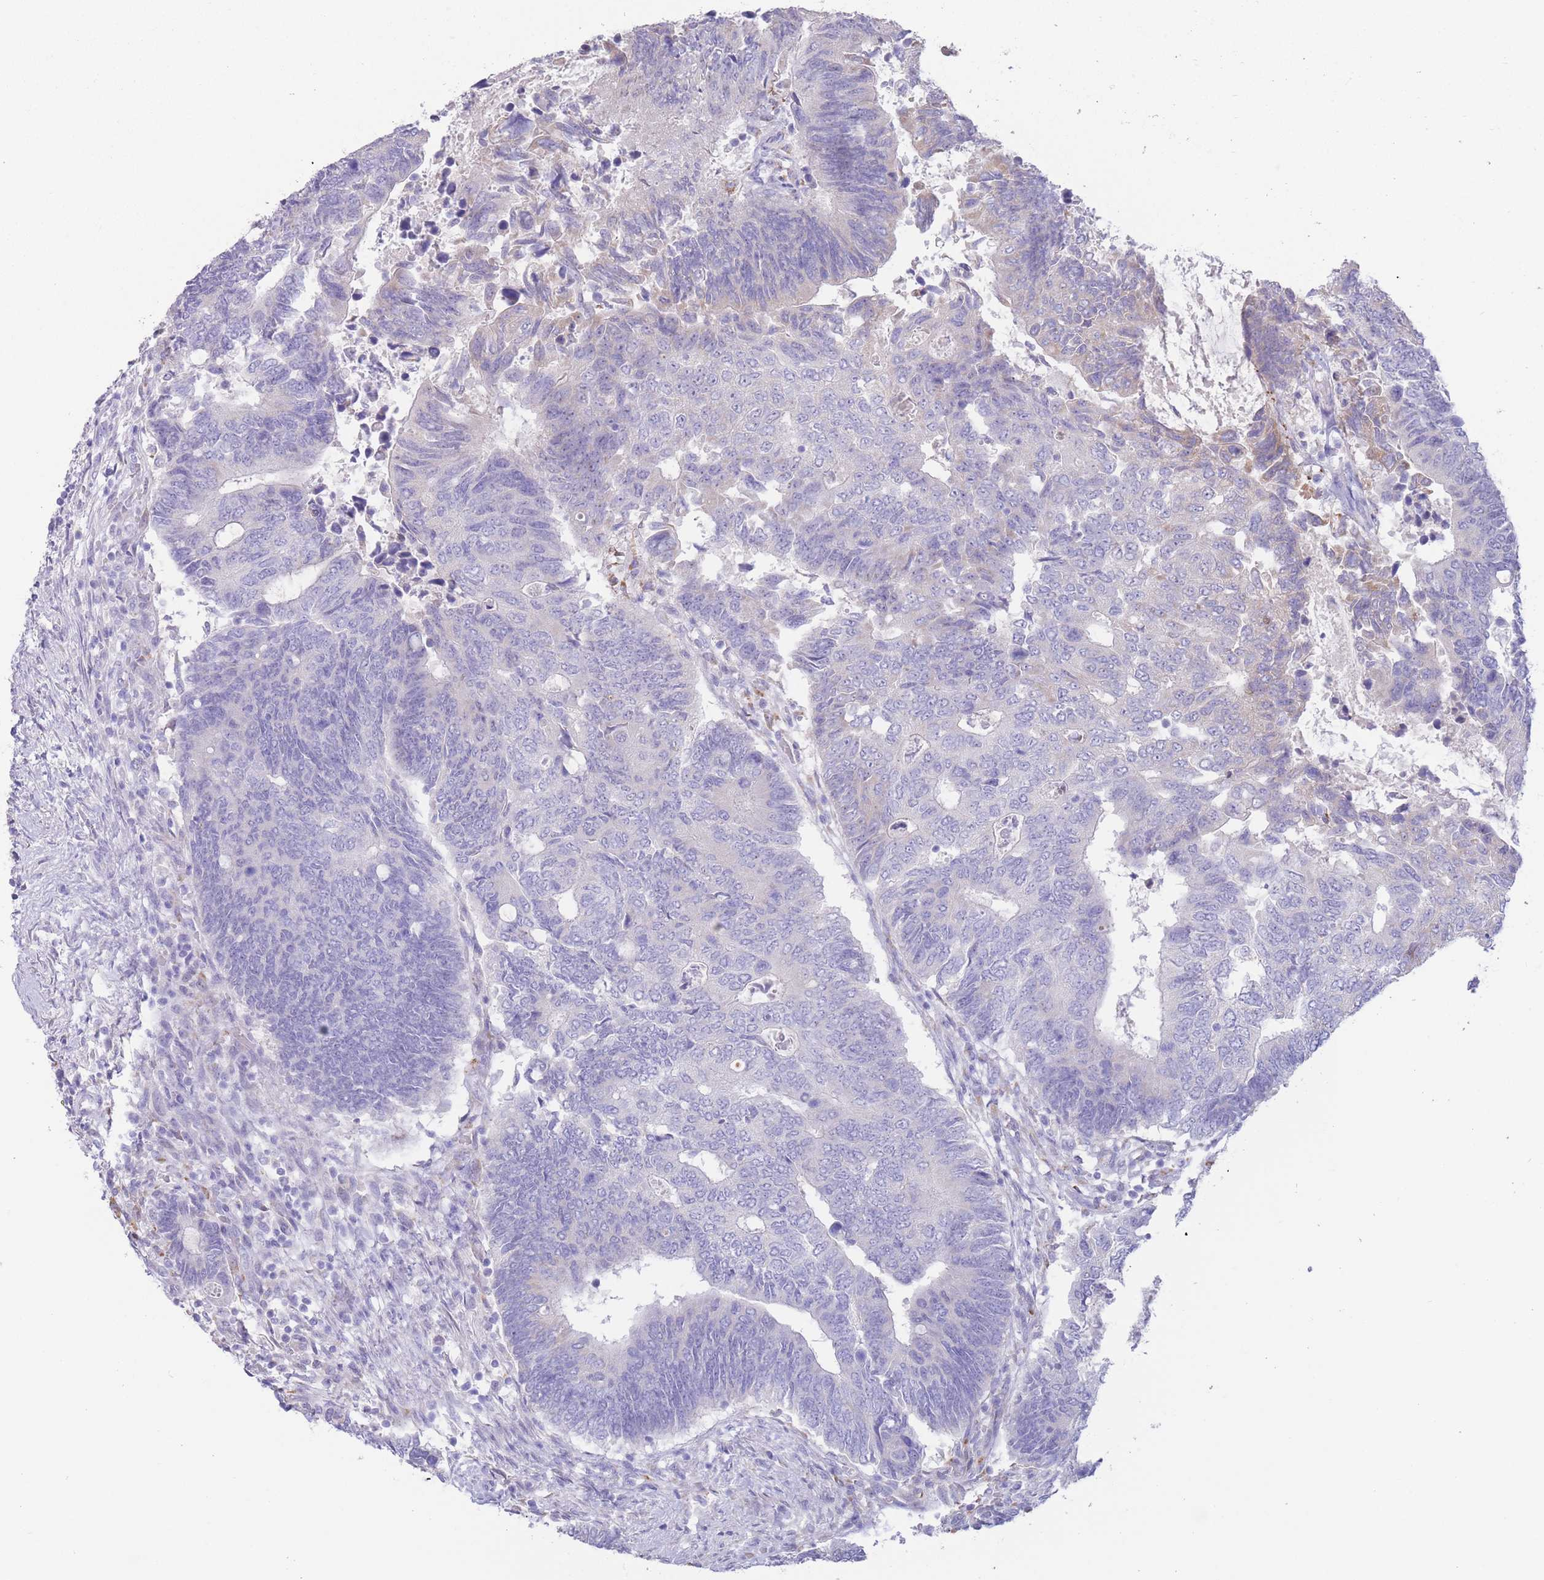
{"staining": {"intensity": "negative", "quantity": "none", "location": "none"}, "tissue": "colorectal cancer", "cell_type": "Tumor cells", "image_type": "cancer", "snomed": [{"axis": "morphology", "description": "Adenocarcinoma, NOS"}, {"axis": "topography", "description": "Colon"}], "caption": "Tumor cells are negative for protein expression in human colorectal adenocarcinoma.", "gene": "FAH", "patient": {"sex": "male", "age": 87}}